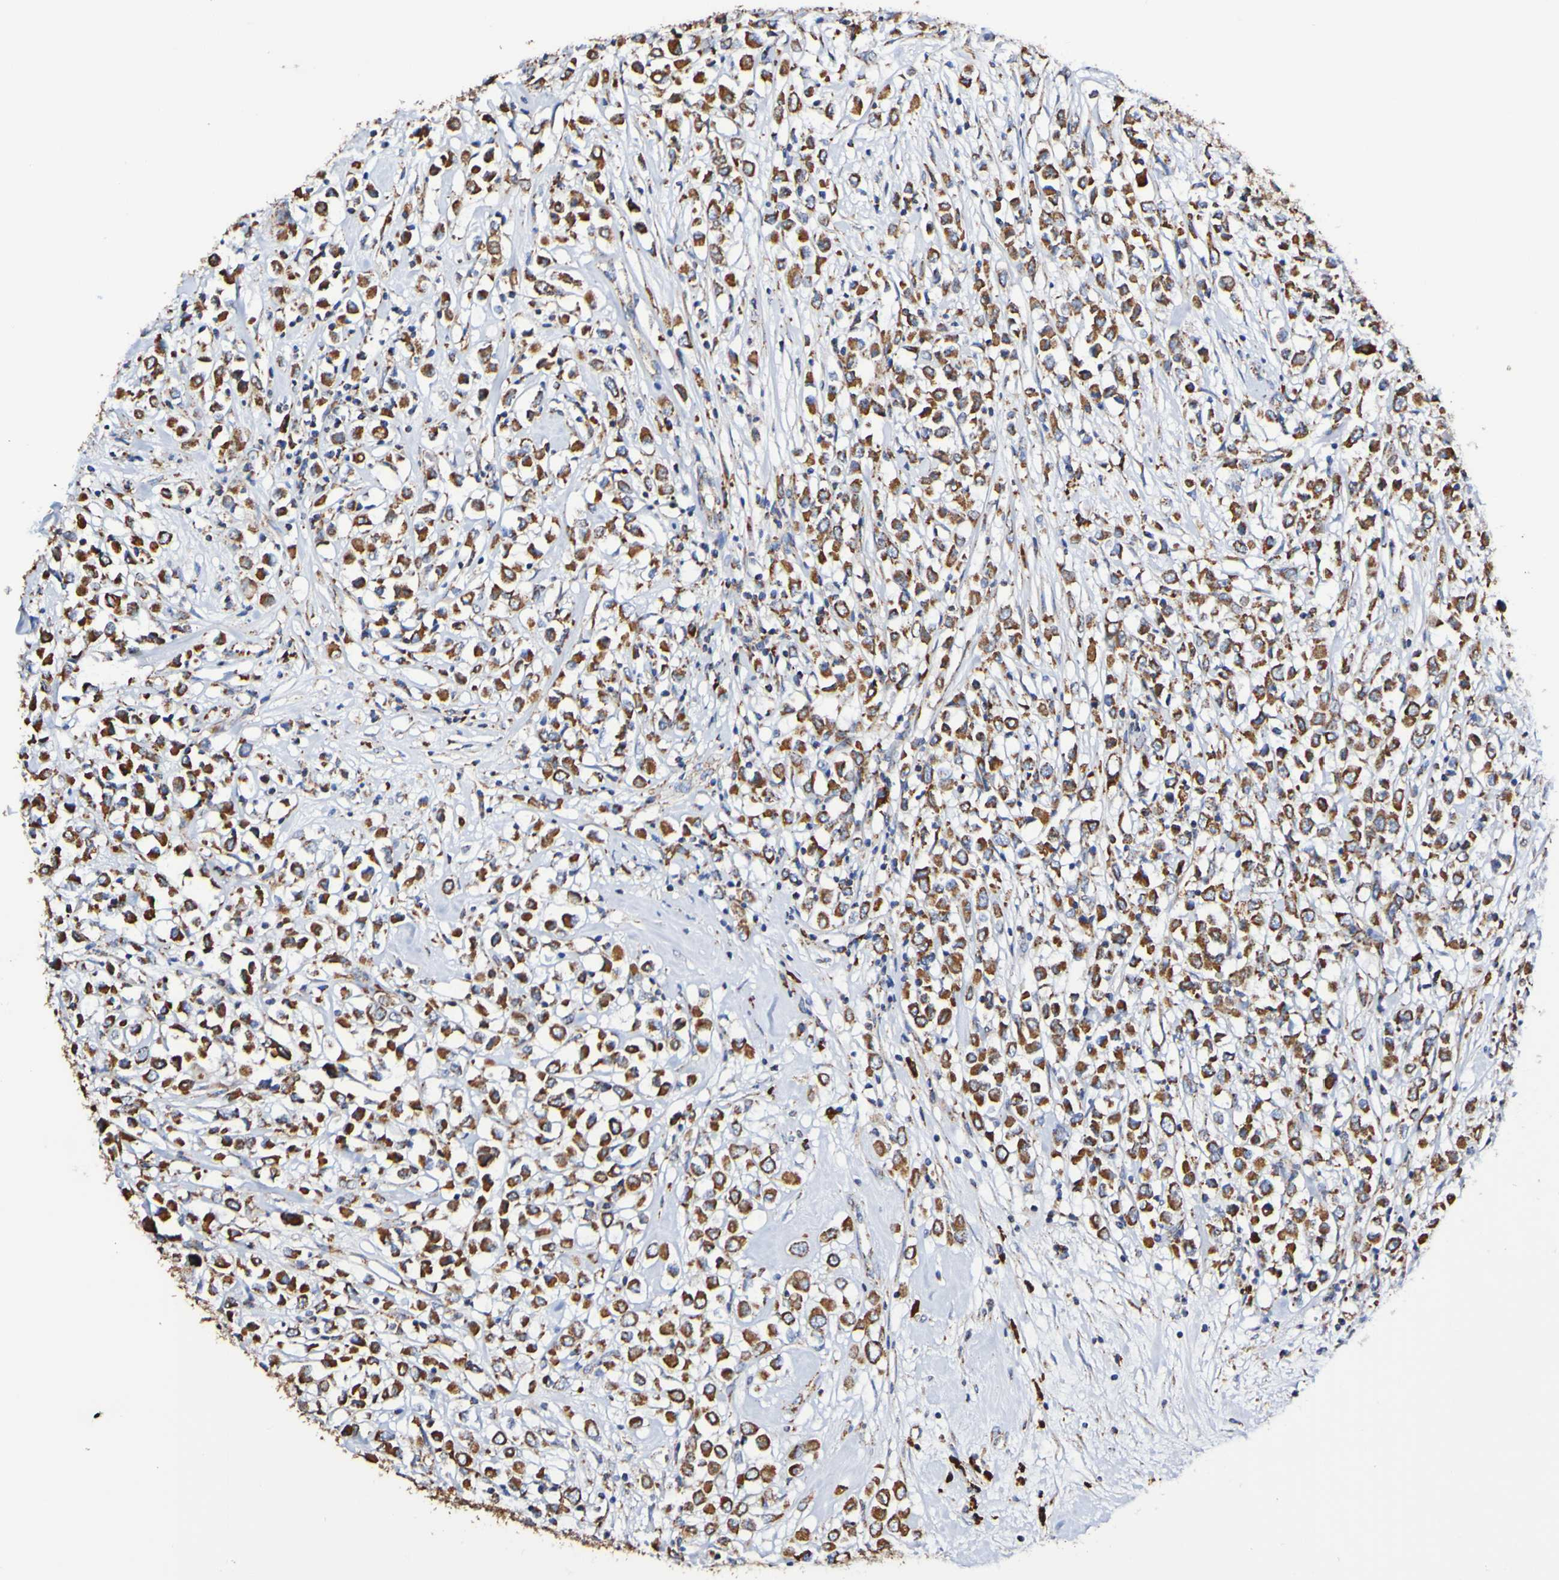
{"staining": {"intensity": "strong", "quantity": ">75%", "location": "cytoplasmic/membranous"}, "tissue": "breast cancer", "cell_type": "Tumor cells", "image_type": "cancer", "snomed": [{"axis": "morphology", "description": "Duct carcinoma"}, {"axis": "topography", "description": "Breast"}], "caption": "Breast cancer stained with a protein marker reveals strong staining in tumor cells.", "gene": "IL18R1", "patient": {"sex": "female", "age": 61}}